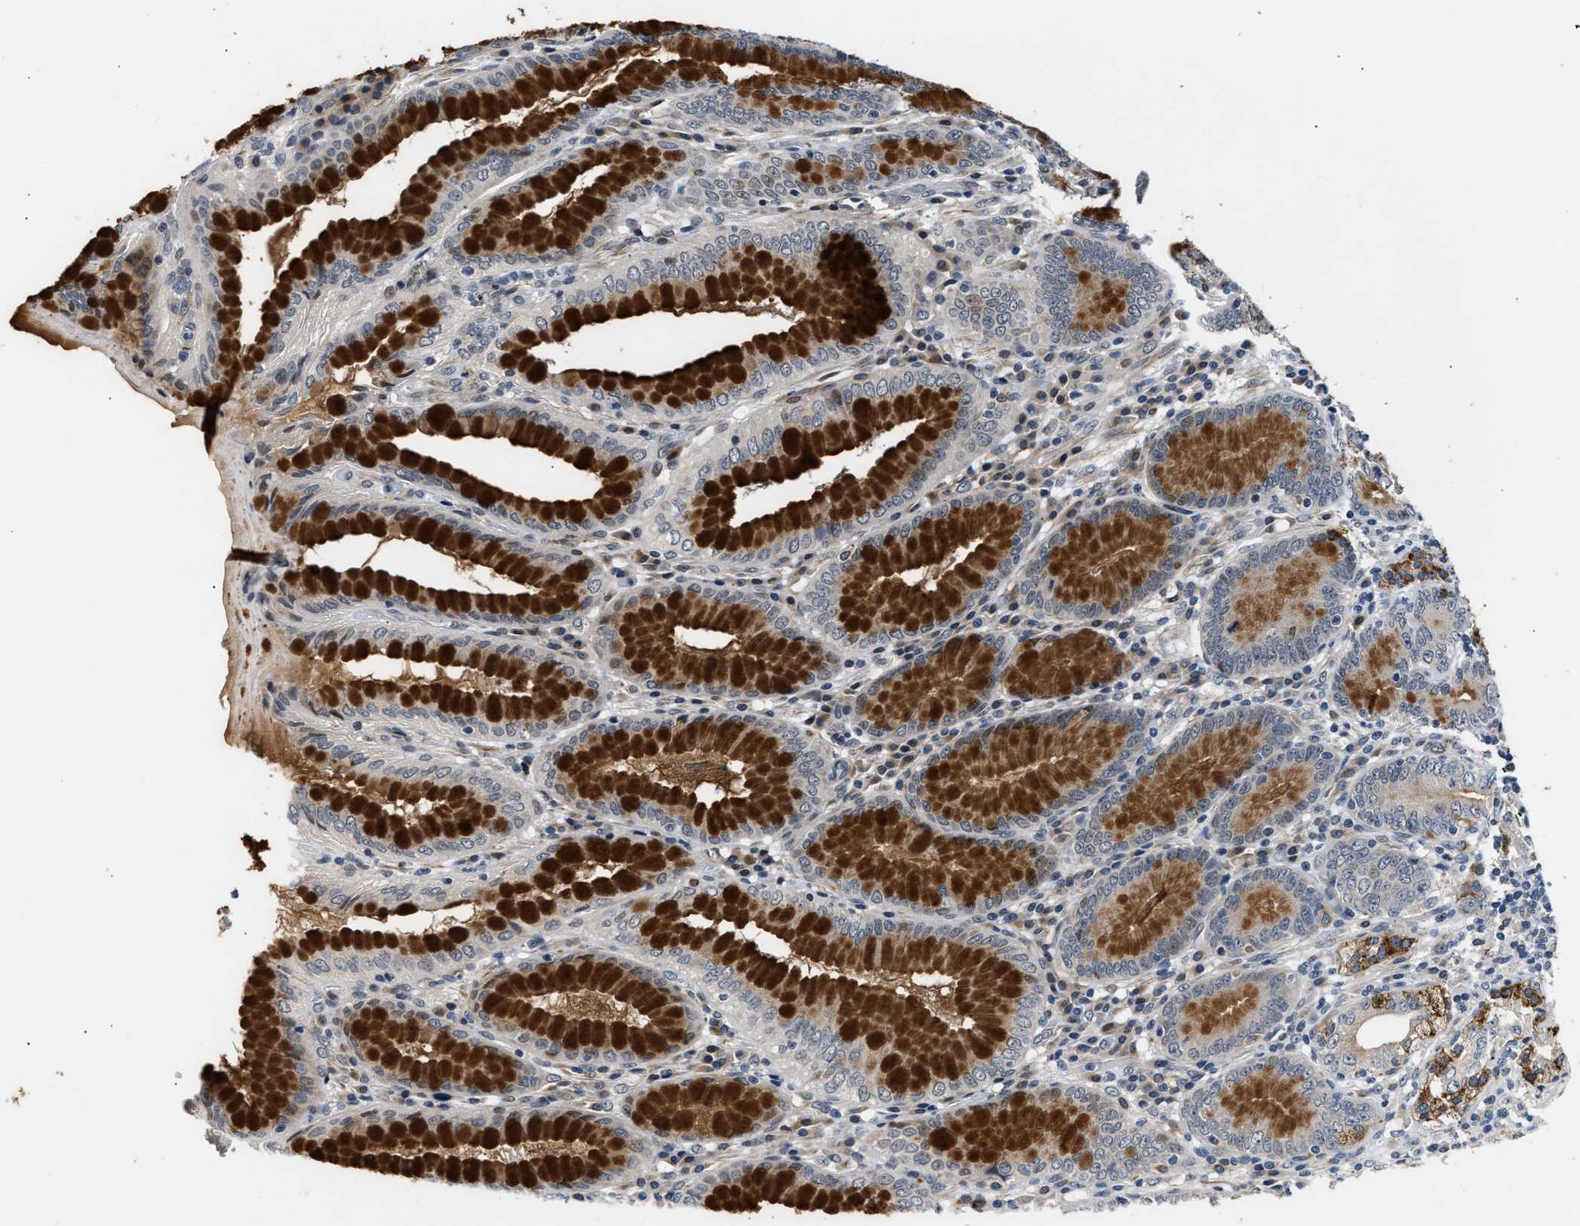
{"staining": {"intensity": "strong", "quantity": ">75%", "location": "cytoplasmic/membranous"}, "tissue": "stomach", "cell_type": "Glandular cells", "image_type": "normal", "snomed": [{"axis": "morphology", "description": "Normal tissue, NOS"}, {"axis": "topography", "description": "Stomach, lower"}], "caption": "Immunohistochemistry (IHC) of normal human stomach shows high levels of strong cytoplasmic/membranous positivity in approximately >75% of glandular cells. (DAB (3,3'-diaminobenzidine) = brown stain, brightfield microscopy at high magnification).", "gene": "PPM1H", "patient": {"sex": "female", "age": 76}}